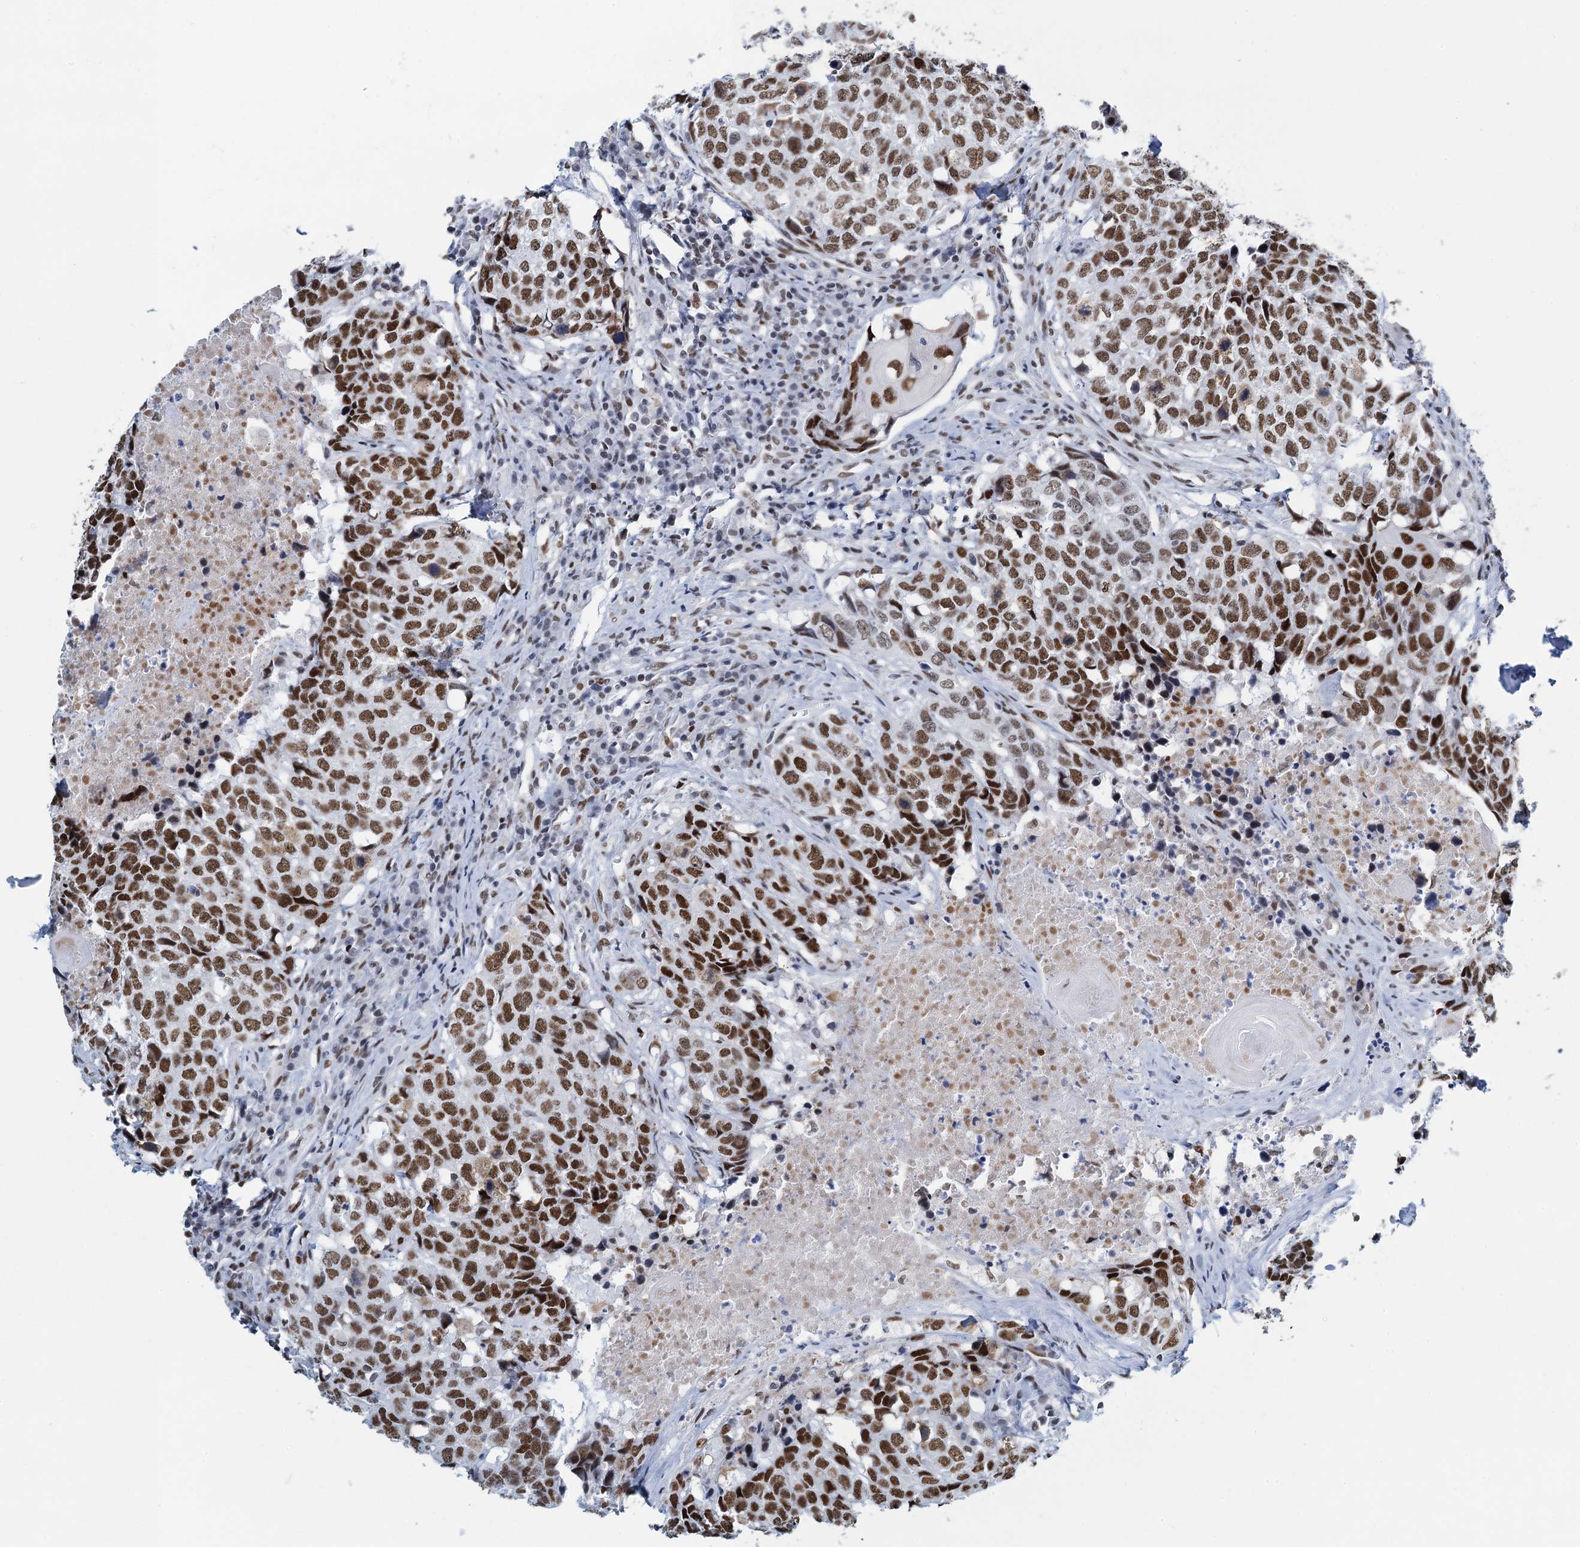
{"staining": {"intensity": "strong", "quantity": ">75%", "location": "nuclear"}, "tissue": "head and neck cancer", "cell_type": "Tumor cells", "image_type": "cancer", "snomed": [{"axis": "morphology", "description": "Squamous cell carcinoma, NOS"}, {"axis": "topography", "description": "Head-Neck"}], "caption": "Immunohistochemical staining of head and neck cancer demonstrates high levels of strong nuclear positivity in about >75% of tumor cells. (IHC, brightfield microscopy, high magnification).", "gene": "HNRNPUL2", "patient": {"sex": "male", "age": 66}}